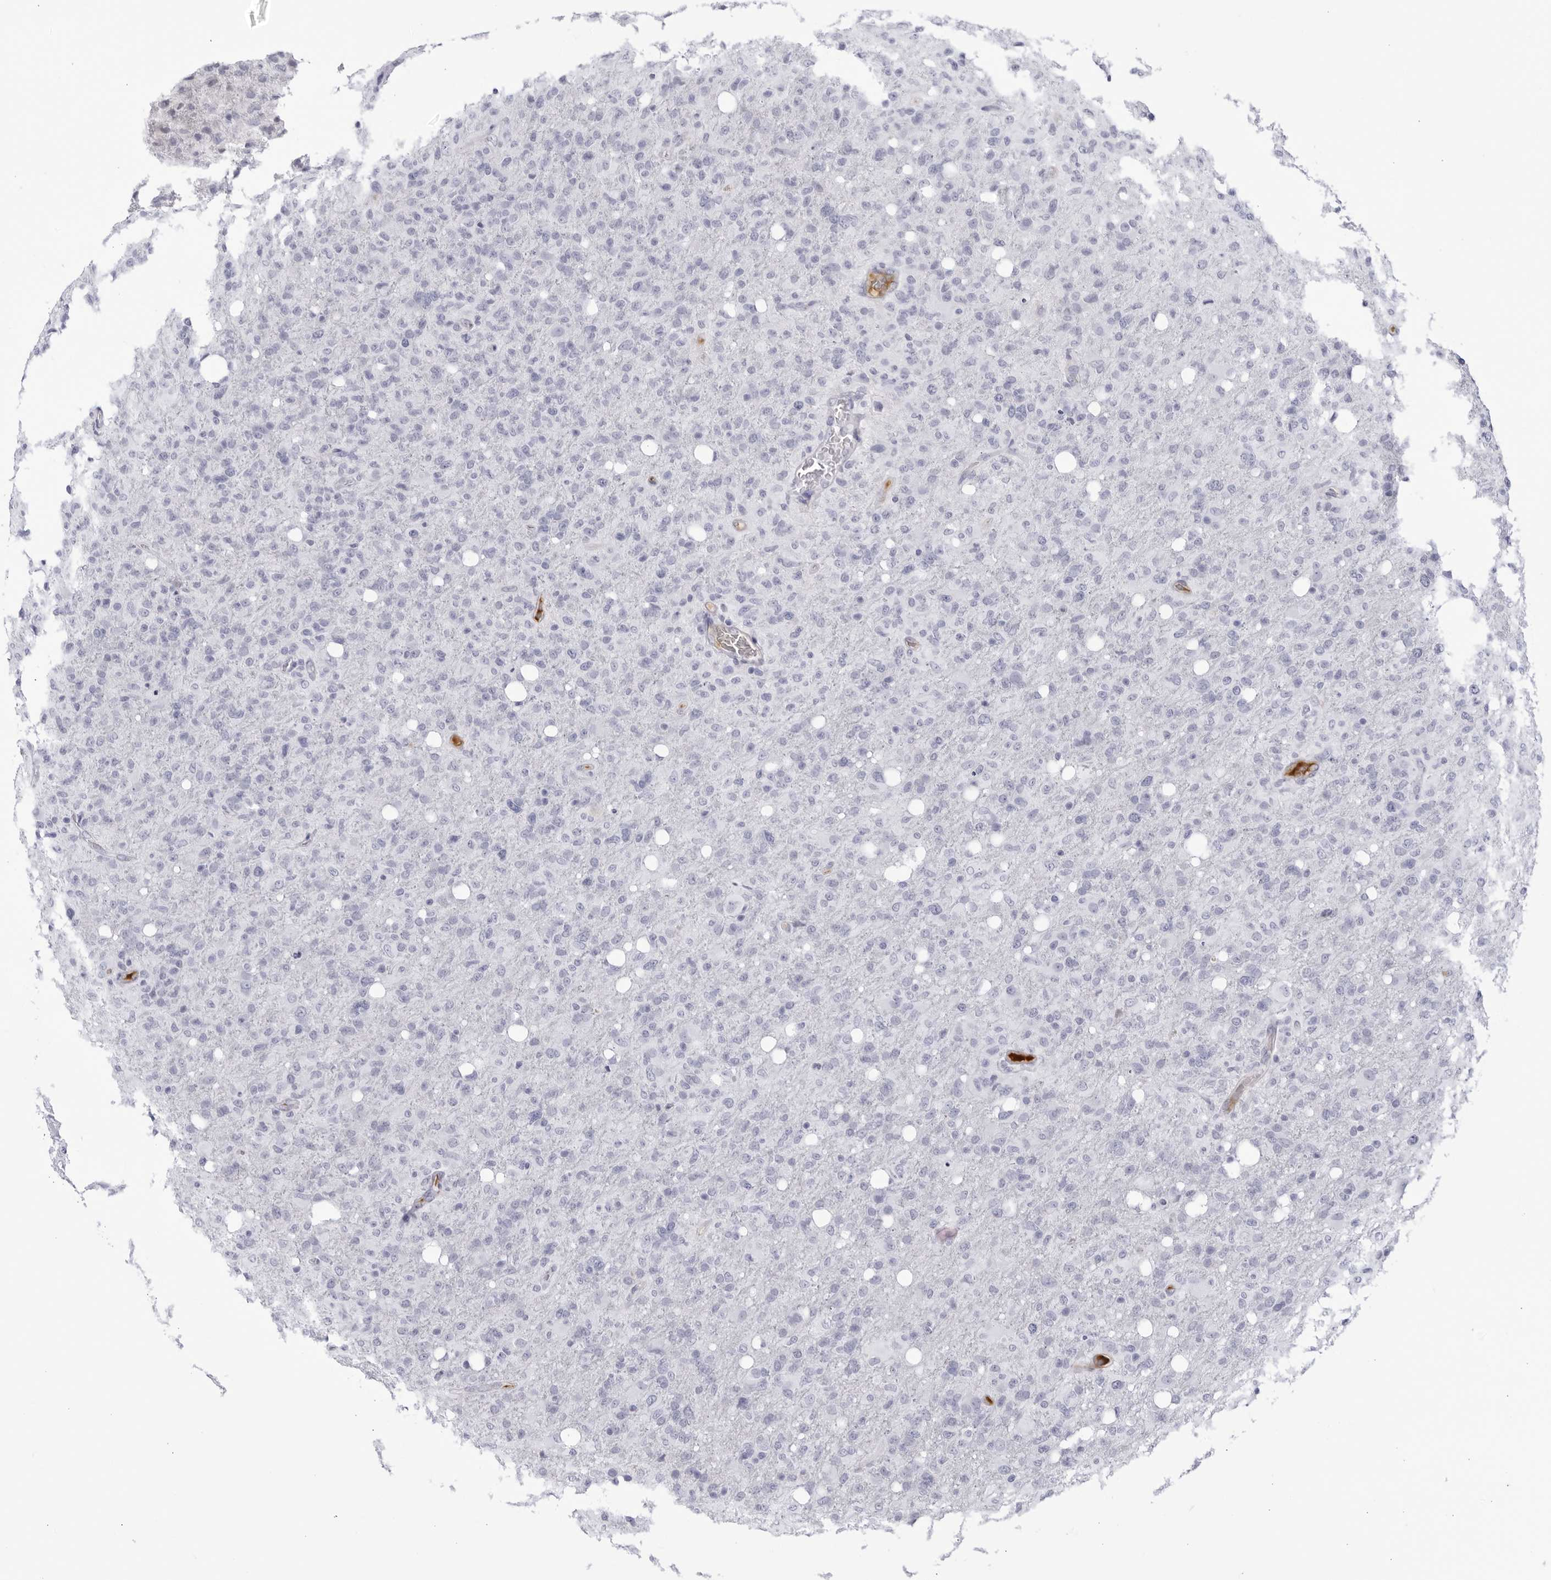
{"staining": {"intensity": "negative", "quantity": "none", "location": "none"}, "tissue": "glioma", "cell_type": "Tumor cells", "image_type": "cancer", "snomed": [{"axis": "morphology", "description": "Glioma, malignant, High grade"}, {"axis": "topography", "description": "Brain"}], "caption": "This is an IHC histopathology image of malignant high-grade glioma. There is no positivity in tumor cells.", "gene": "CNBD1", "patient": {"sex": "female", "age": 57}}